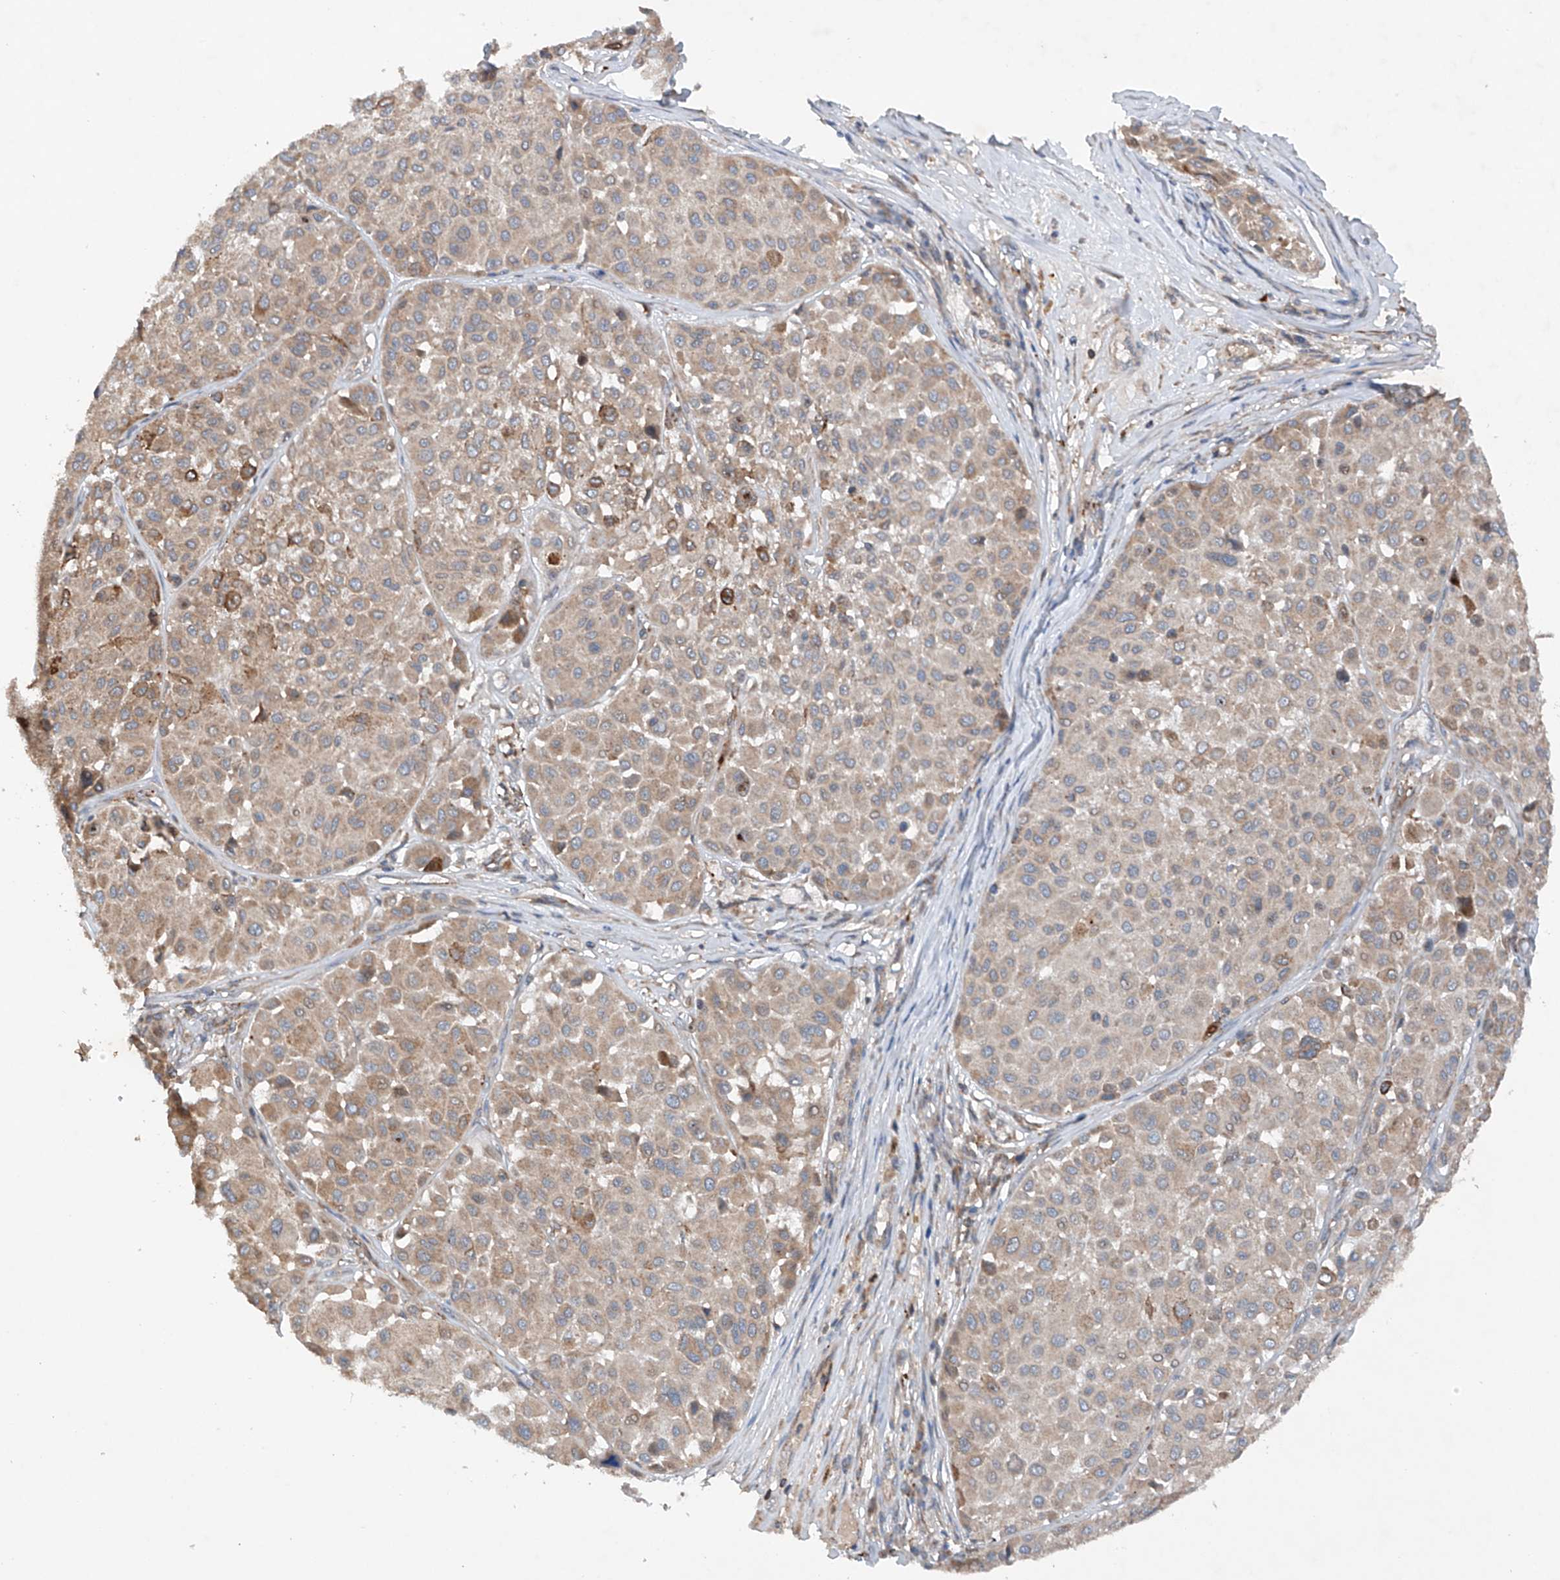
{"staining": {"intensity": "moderate", "quantity": "<25%", "location": "cytoplasmic/membranous"}, "tissue": "melanoma", "cell_type": "Tumor cells", "image_type": "cancer", "snomed": [{"axis": "morphology", "description": "Malignant melanoma, Metastatic site"}, {"axis": "topography", "description": "Soft tissue"}], "caption": "Immunohistochemical staining of melanoma displays low levels of moderate cytoplasmic/membranous positivity in approximately <25% of tumor cells.", "gene": "CEP85L", "patient": {"sex": "male", "age": 41}}